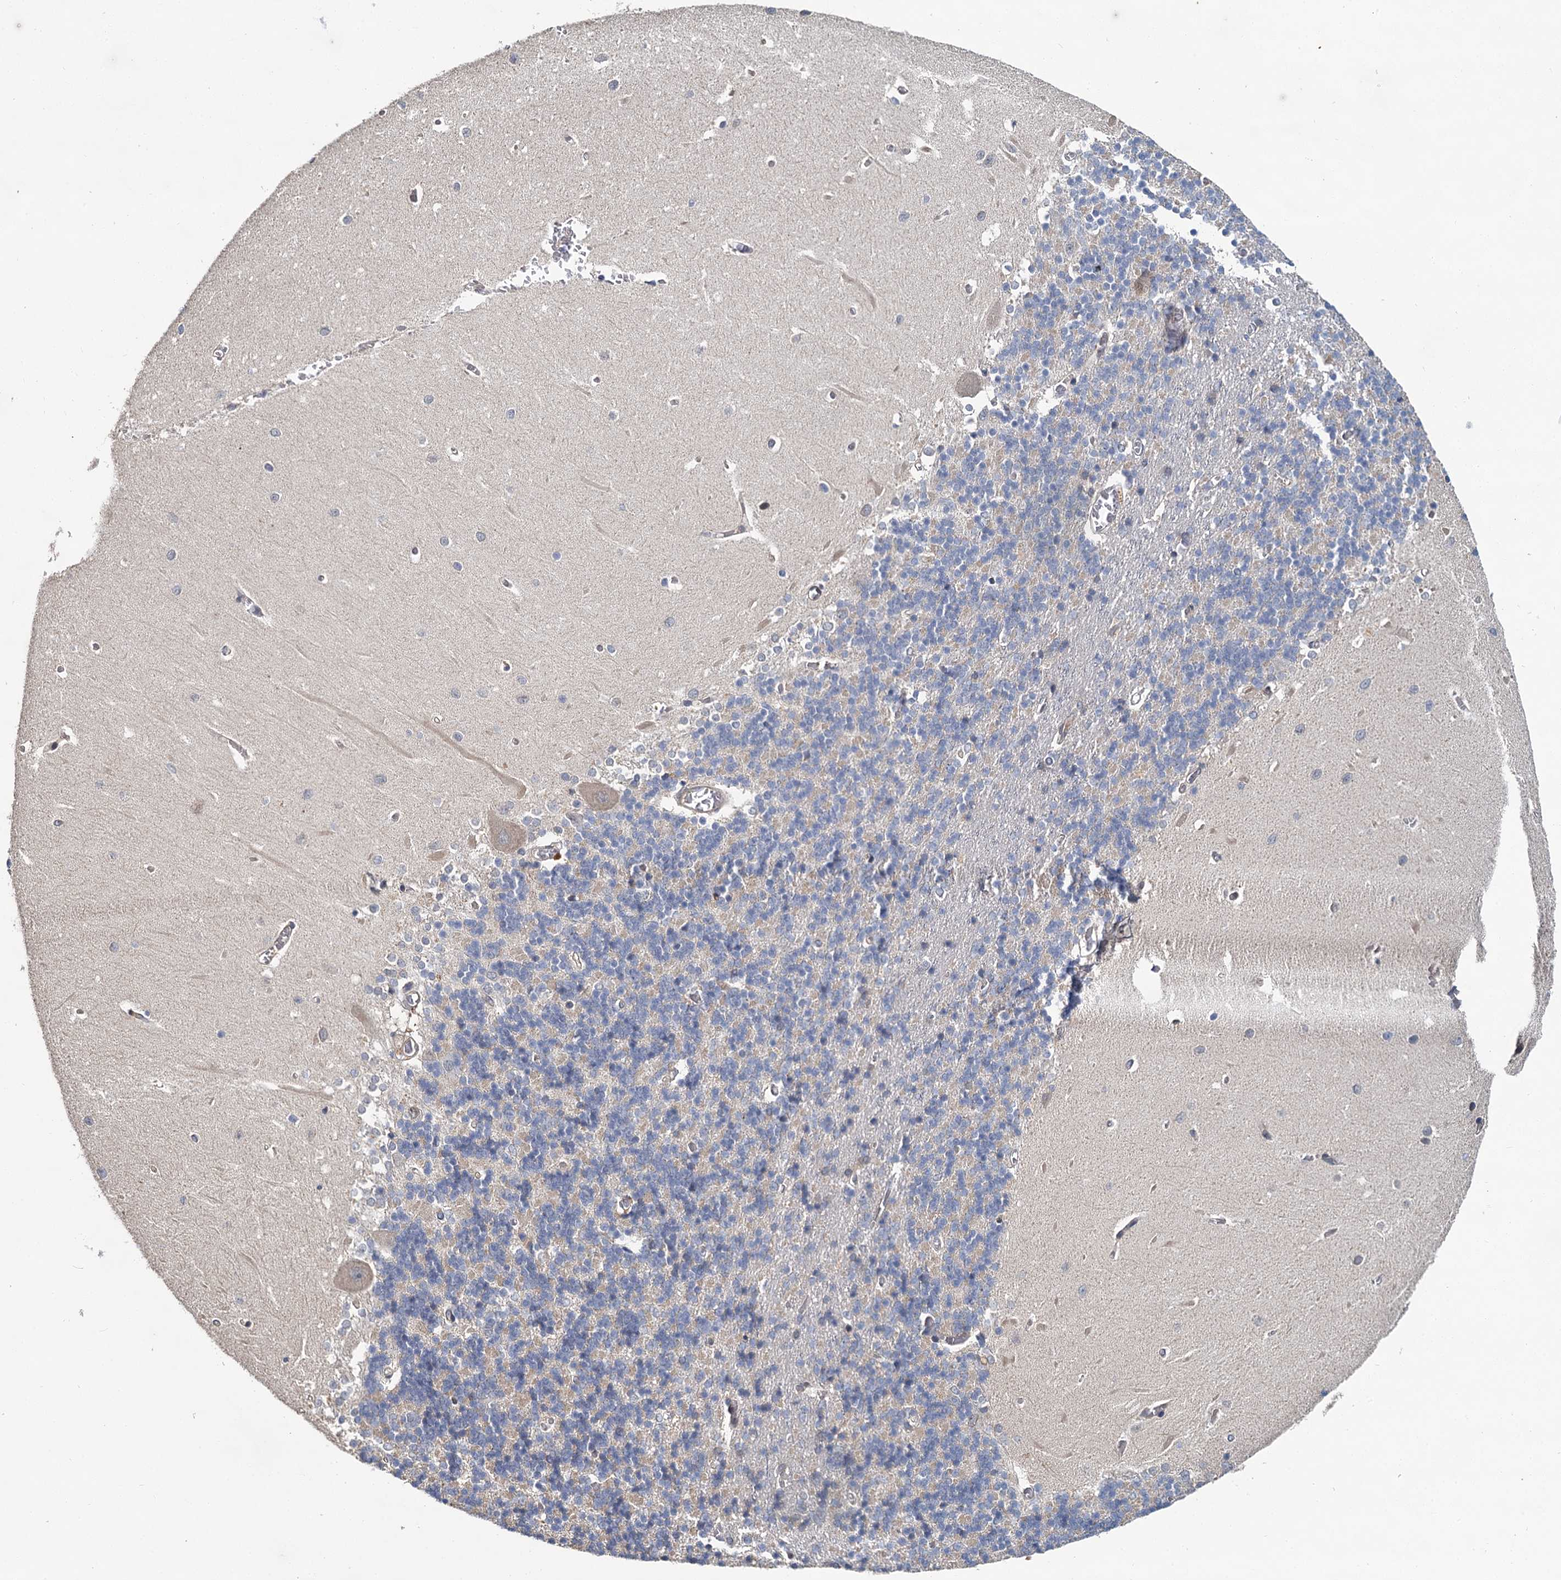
{"staining": {"intensity": "negative", "quantity": "none", "location": "none"}, "tissue": "cerebellum", "cell_type": "Cells in granular layer", "image_type": "normal", "snomed": [{"axis": "morphology", "description": "Normal tissue, NOS"}, {"axis": "topography", "description": "Cerebellum"}], "caption": "An immunohistochemistry (IHC) image of normal cerebellum is shown. There is no staining in cells in granular layer of cerebellum. Nuclei are stained in blue.", "gene": "ZNF324", "patient": {"sex": "male", "age": 37}}